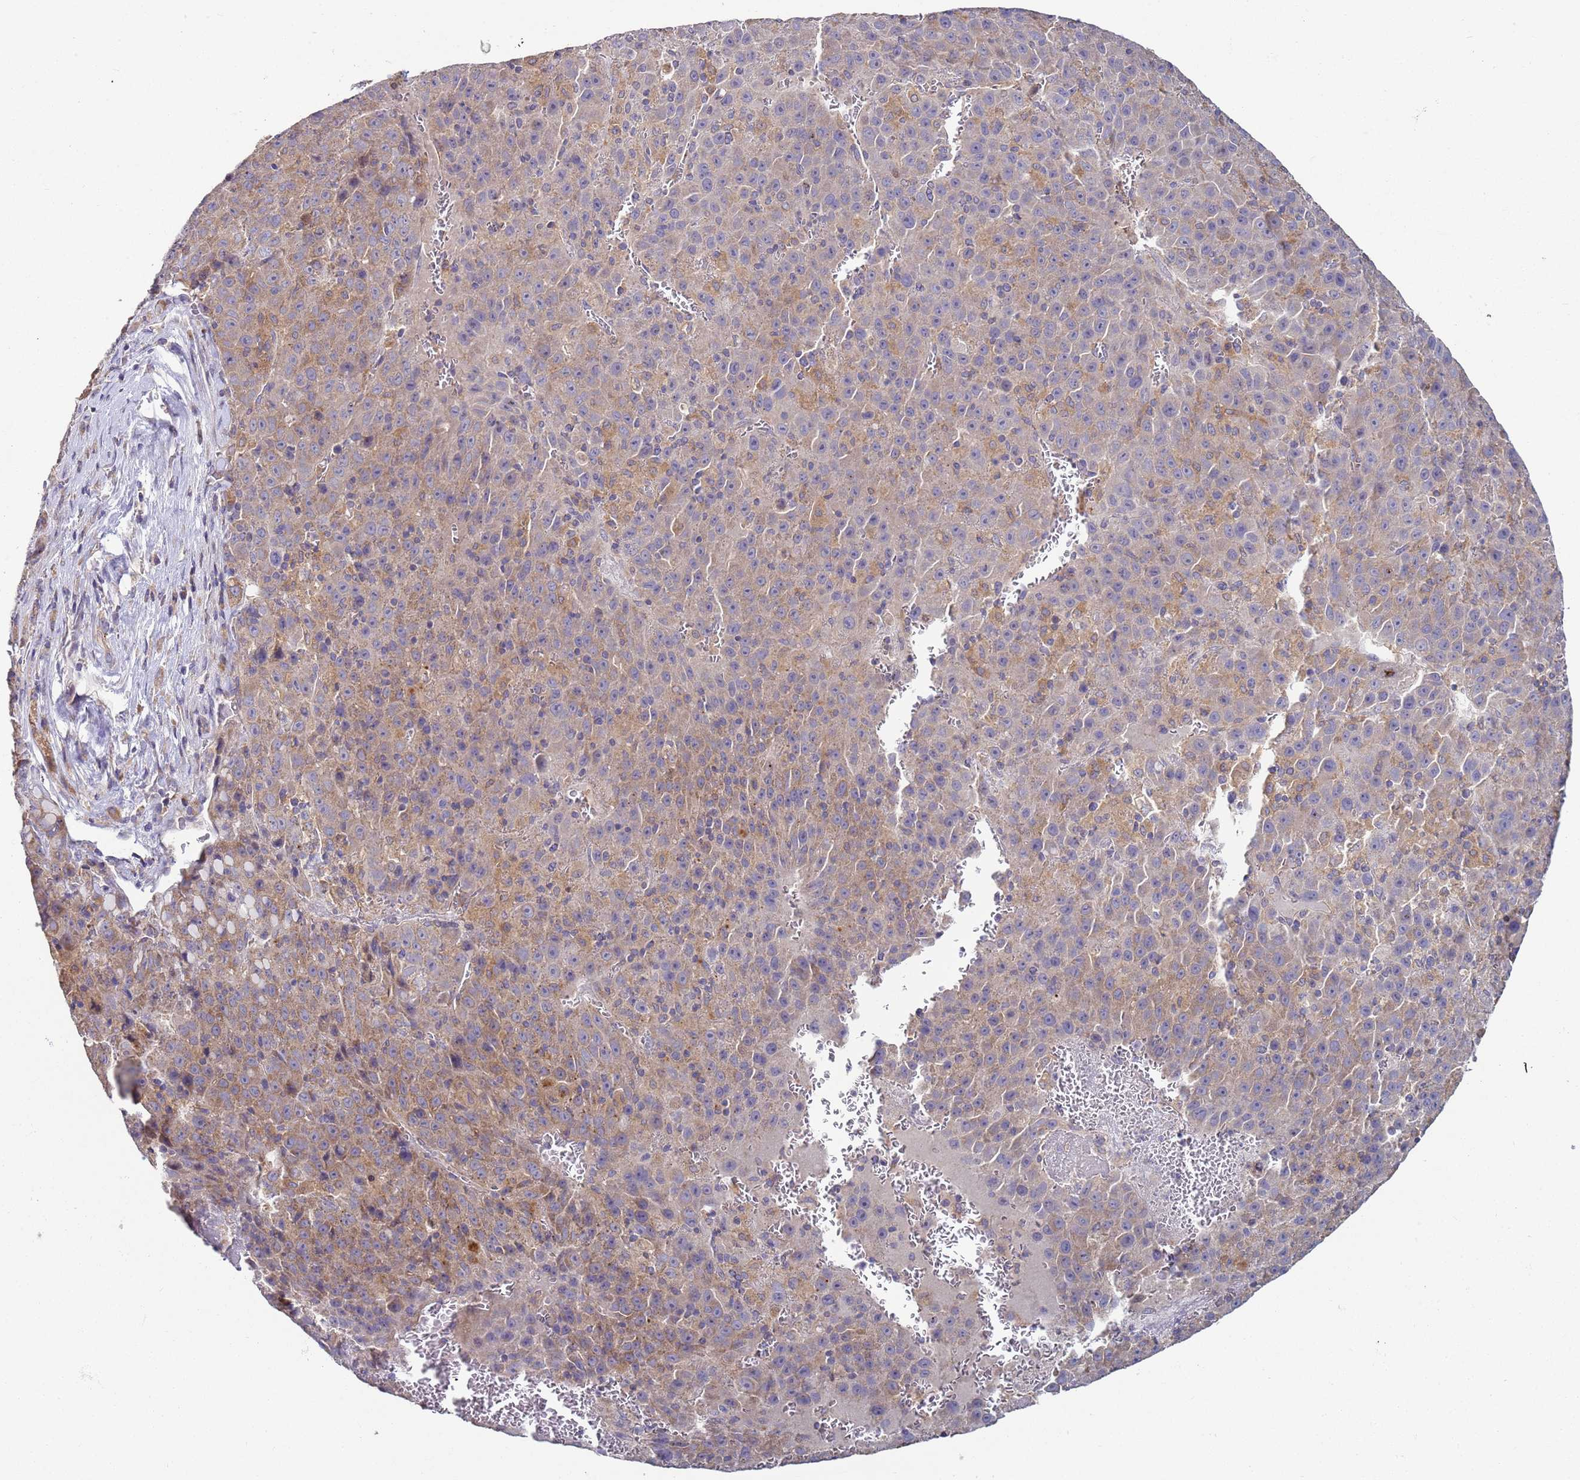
{"staining": {"intensity": "weak", "quantity": "<25%", "location": "cytoplasmic/membranous"}, "tissue": "liver cancer", "cell_type": "Tumor cells", "image_type": "cancer", "snomed": [{"axis": "morphology", "description": "Carcinoma, Hepatocellular, NOS"}, {"axis": "topography", "description": "Liver"}], "caption": "Human liver hepatocellular carcinoma stained for a protein using IHC displays no staining in tumor cells.", "gene": "DIP2B", "patient": {"sex": "female", "age": 53}}